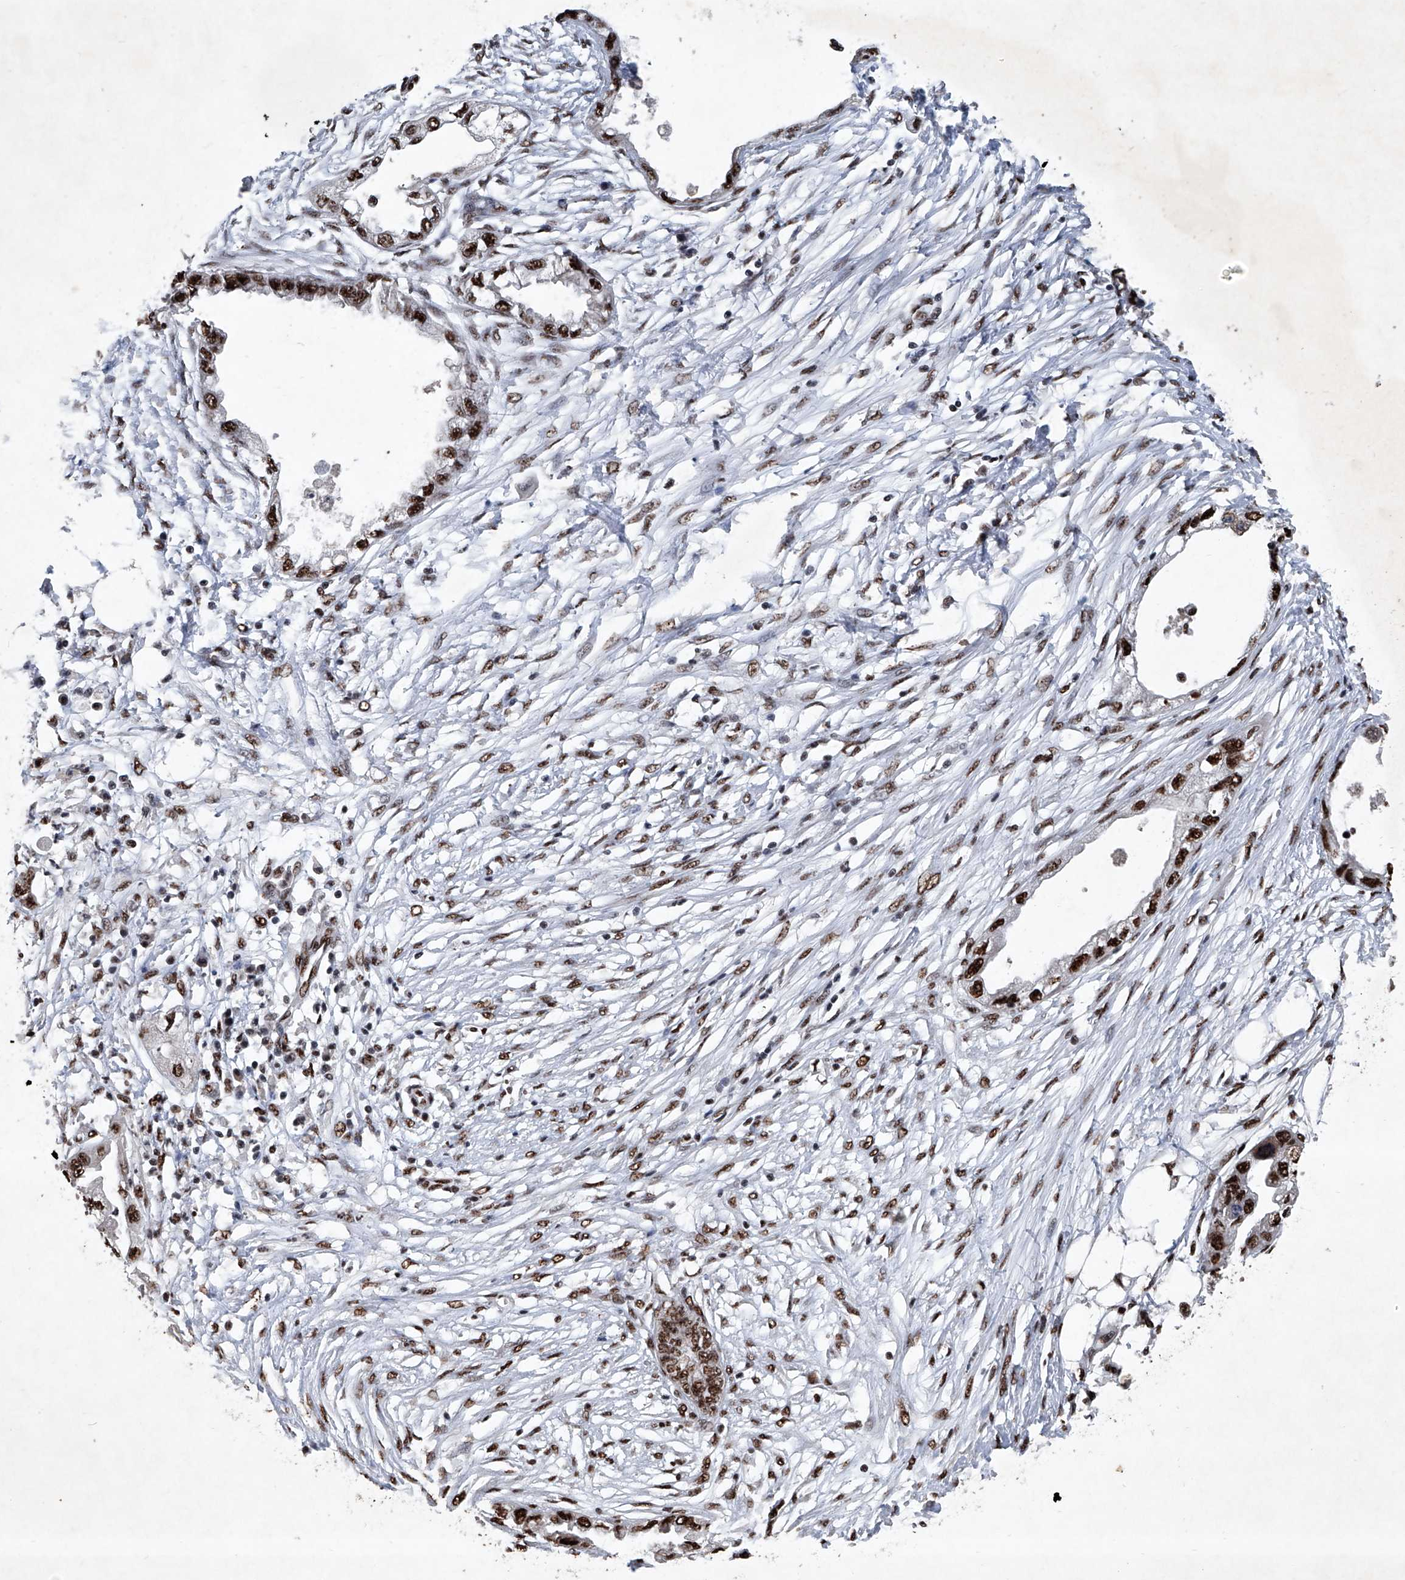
{"staining": {"intensity": "strong", "quantity": ">75%", "location": "nuclear"}, "tissue": "endometrial cancer", "cell_type": "Tumor cells", "image_type": "cancer", "snomed": [{"axis": "morphology", "description": "Adenocarcinoma, NOS"}, {"axis": "morphology", "description": "Adenocarcinoma, metastatic, NOS"}, {"axis": "topography", "description": "Adipose tissue"}, {"axis": "topography", "description": "Endometrium"}], "caption": "The immunohistochemical stain shows strong nuclear positivity in tumor cells of endometrial cancer (adenocarcinoma) tissue.", "gene": "DDX39B", "patient": {"sex": "female", "age": 67}}